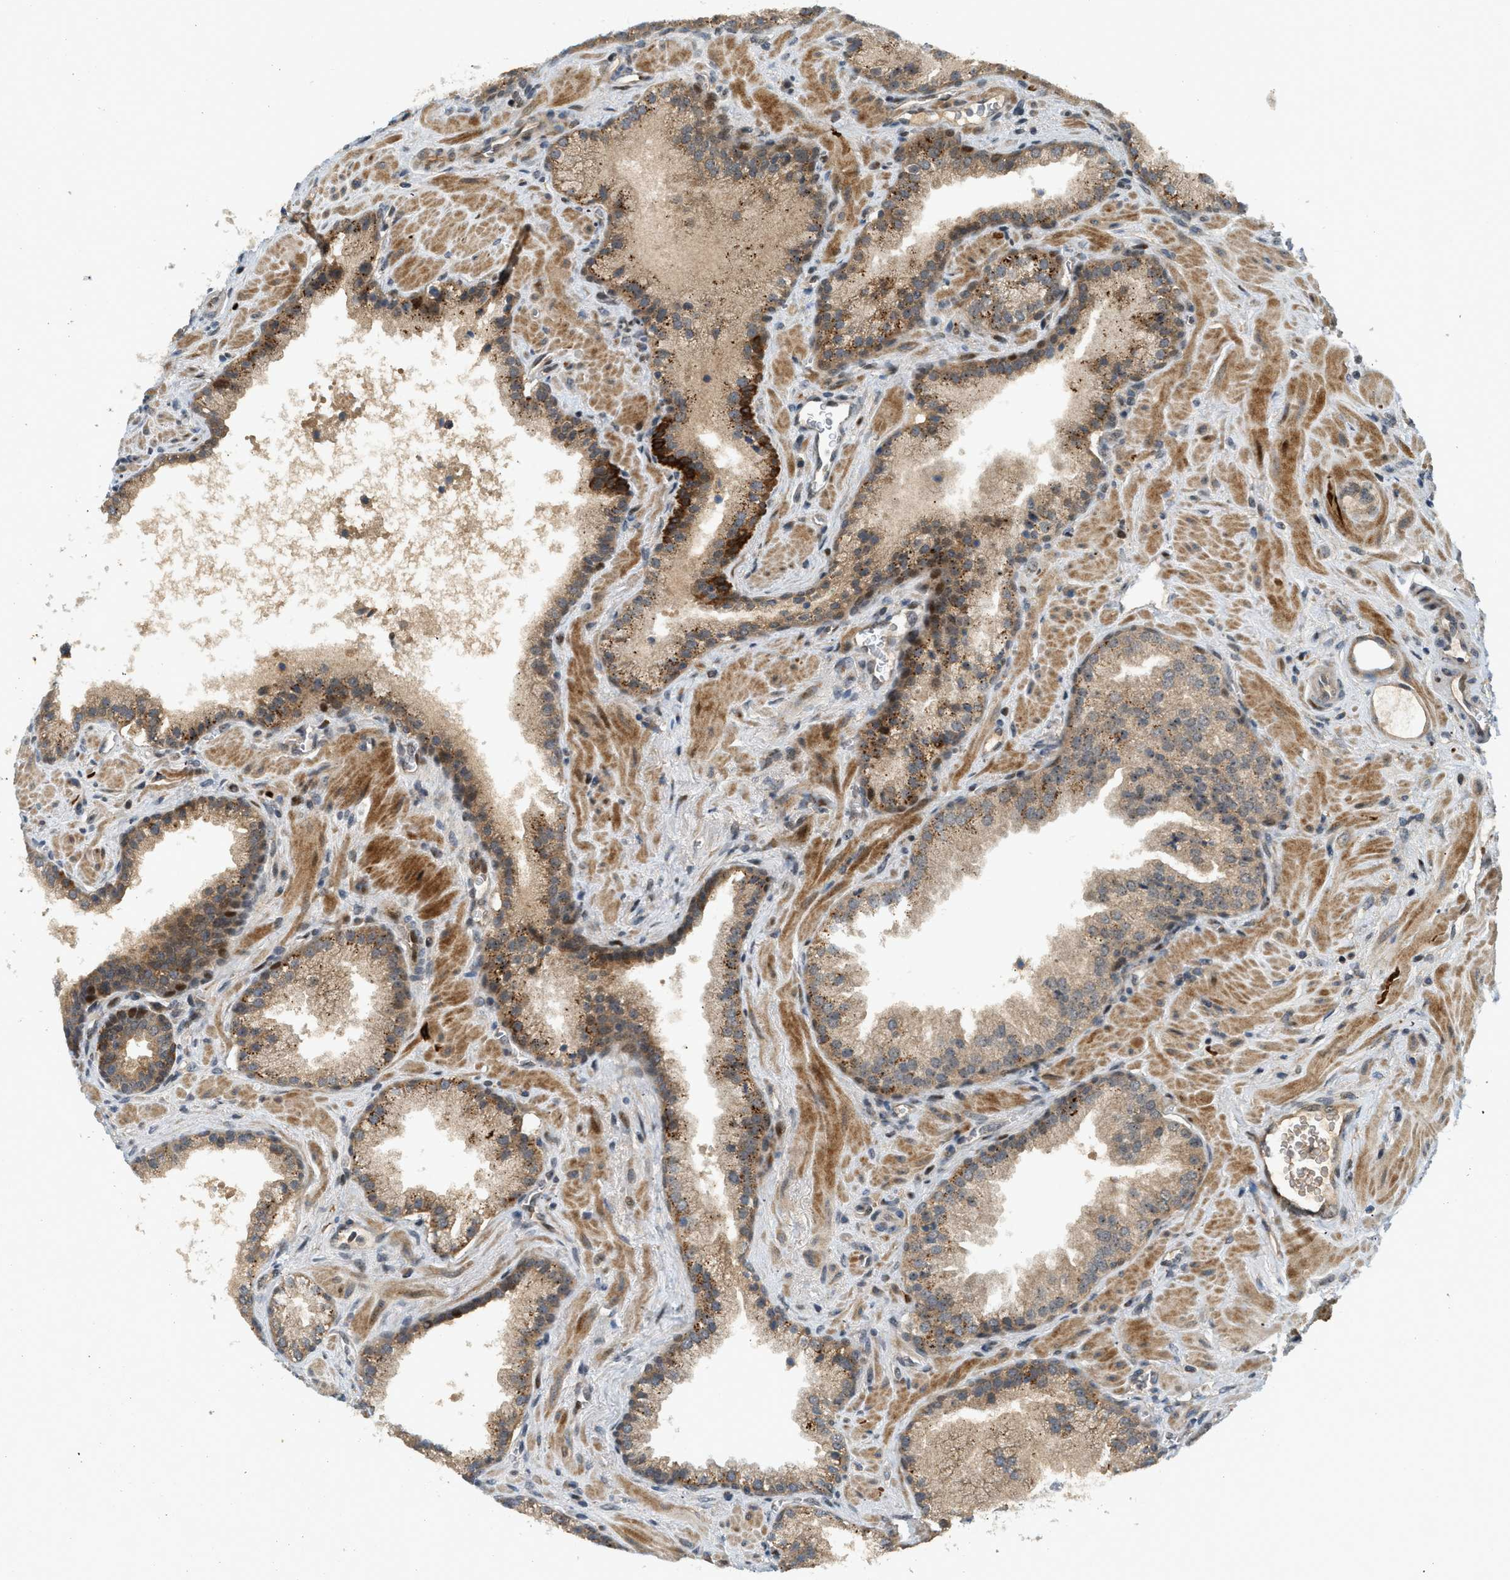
{"staining": {"intensity": "moderate", "quantity": ">75%", "location": "cytoplasmic/membranous"}, "tissue": "prostate cancer", "cell_type": "Tumor cells", "image_type": "cancer", "snomed": [{"axis": "morphology", "description": "Adenocarcinoma, Low grade"}, {"axis": "topography", "description": "Prostate"}], "caption": "Moderate cytoplasmic/membranous expression is present in about >75% of tumor cells in prostate adenocarcinoma (low-grade).", "gene": "TRAPPC14", "patient": {"sex": "male", "age": 71}}